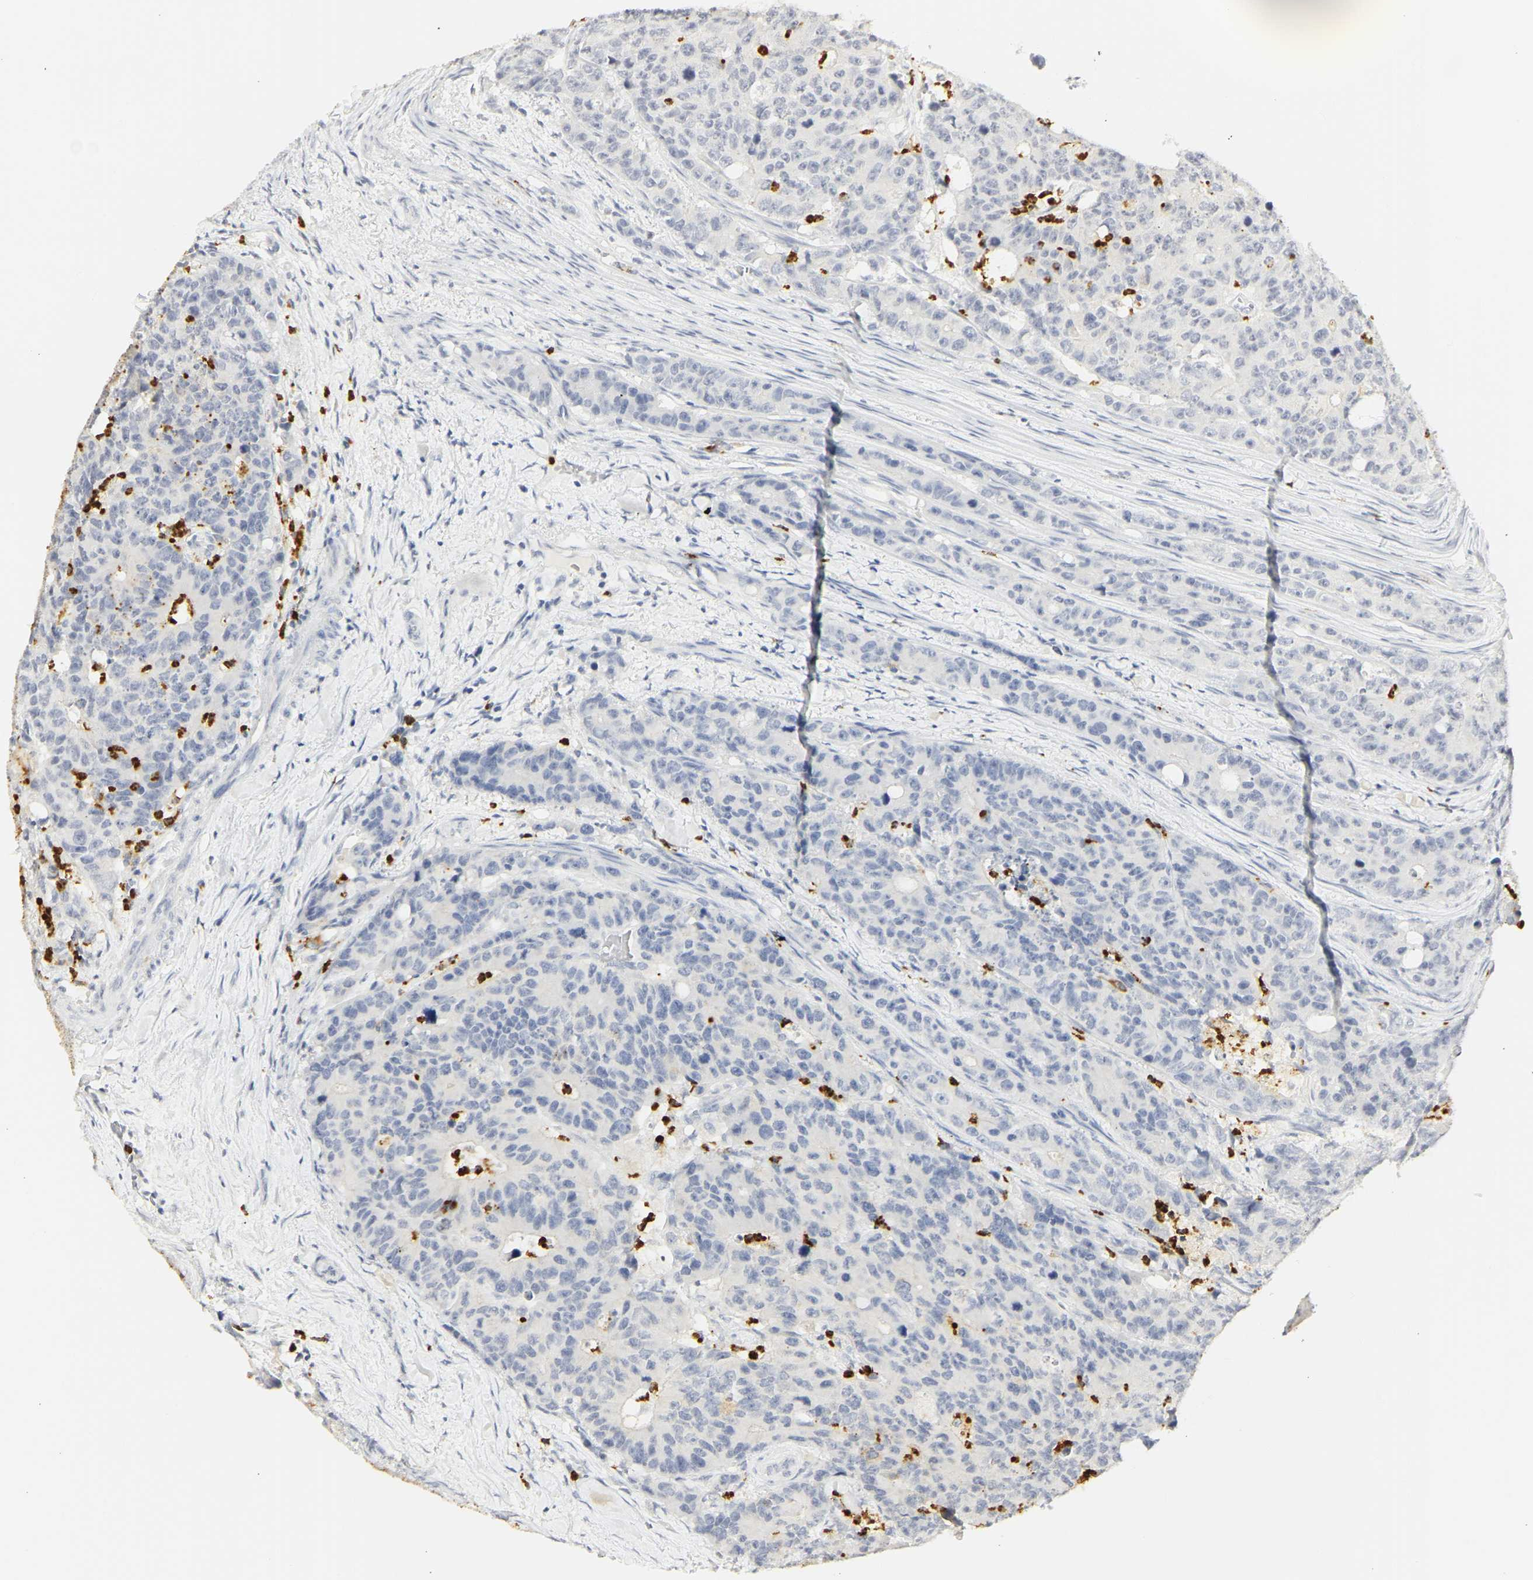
{"staining": {"intensity": "negative", "quantity": "none", "location": "none"}, "tissue": "colorectal cancer", "cell_type": "Tumor cells", "image_type": "cancer", "snomed": [{"axis": "morphology", "description": "Adenocarcinoma, NOS"}, {"axis": "topography", "description": "Colon"}], "caption": "A high-resolution micrograph shows immunohistochemistry (IHC) staining of colorectal adenocarcinoma, which shows no significant positivity in tumor cells.", "gene": "MPO", "patient": {"sex": "female", "age": 86}}